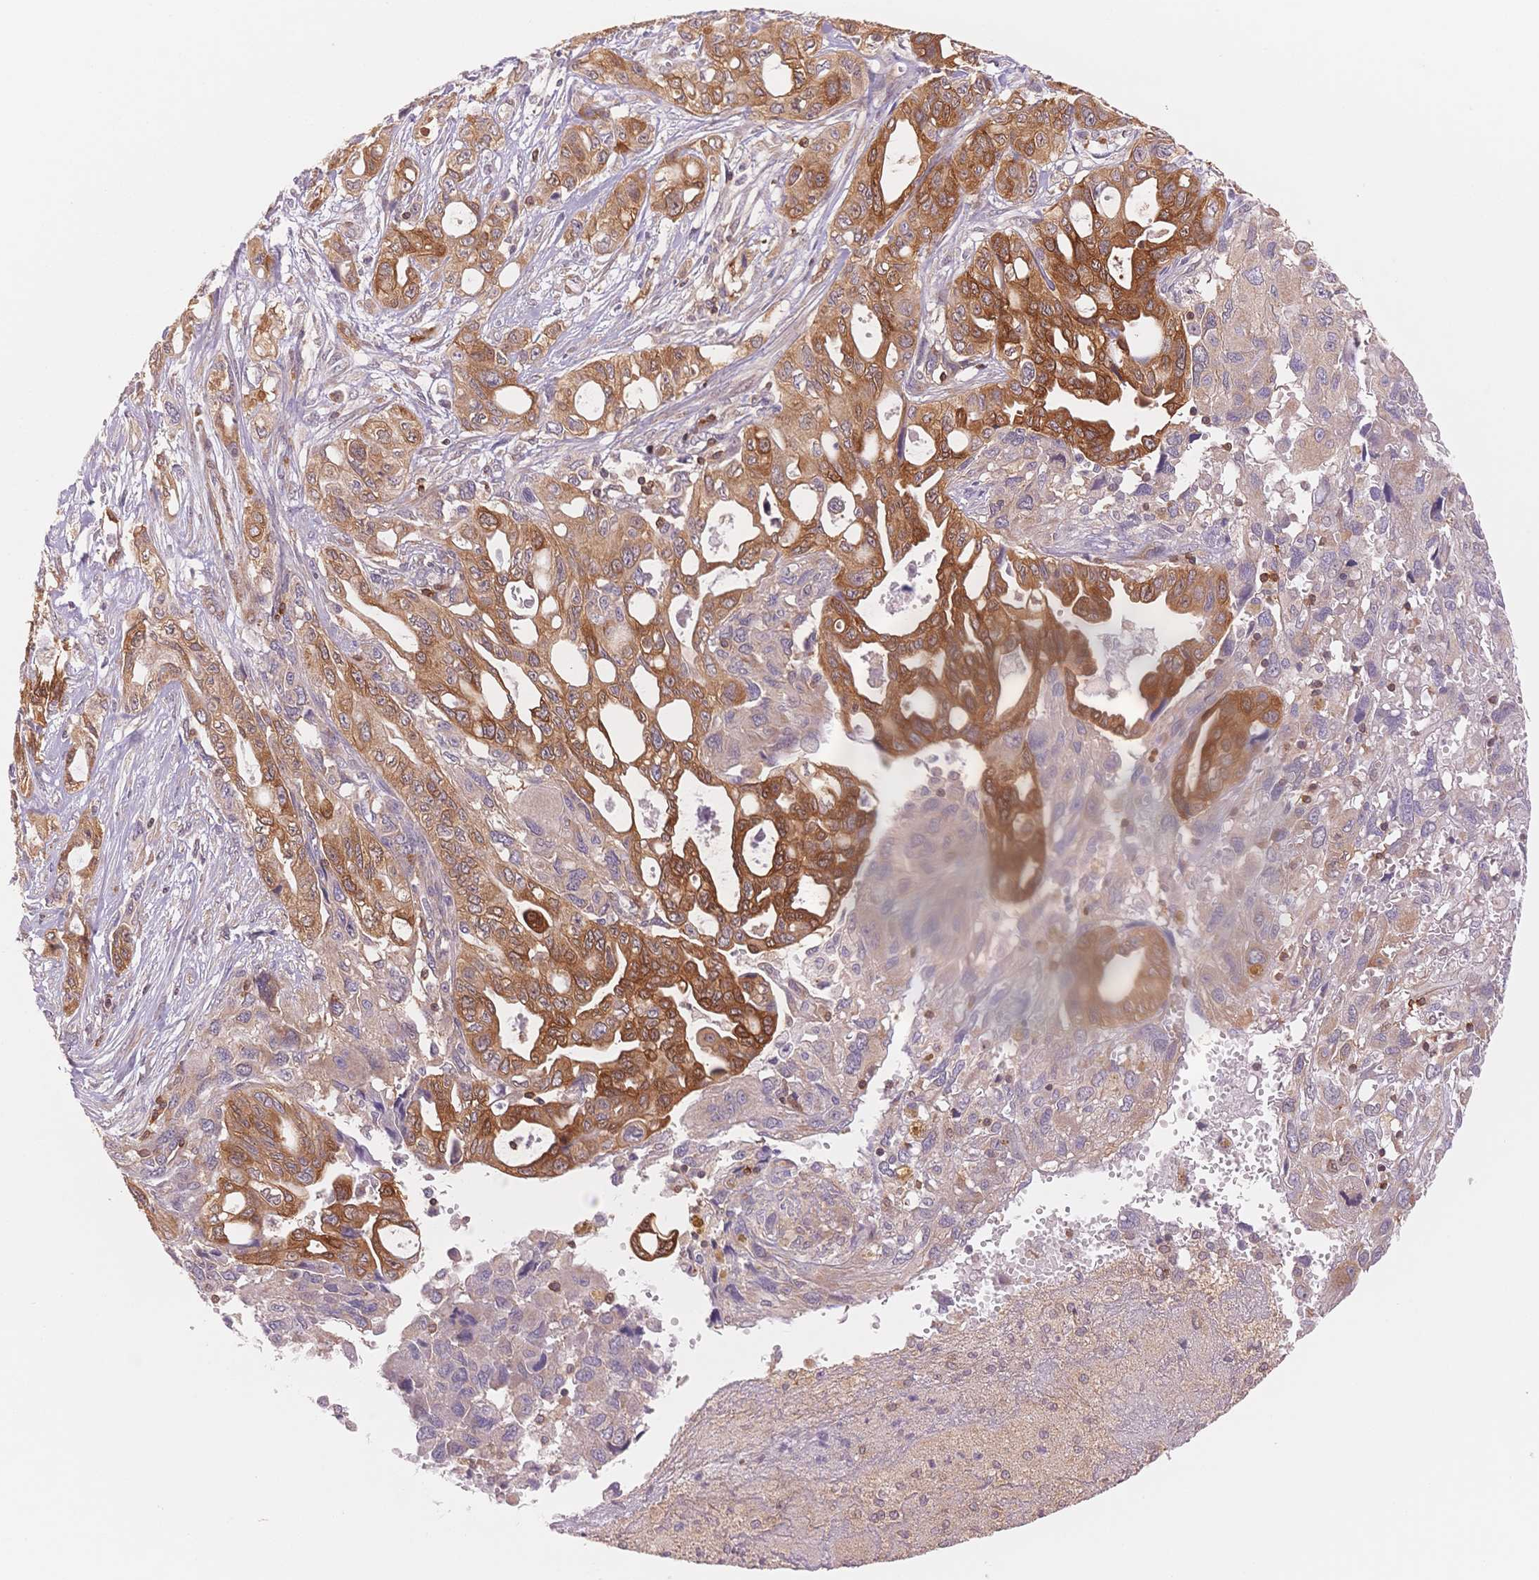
{"staining": {"intensity": "strong", "quantity": "25%-75%", "location": "cytoplasmic/membranous"}, "tissue": "pancreatic cancer", "cell_type": "Tumor cells", "image_type": "cancer", "snomed": [{"axis": "morphology", "description": "Adenocarcinoma, NOS"}, {"axis": "topography", "description": "Pancreas"}], "caption": "Tumor cells exhibit high levels of strong cytoplasmic/membranous expression in about 25%-75% of cells in pancreatic cancer (adenocarcinoma). (DAB (3,3'-diaminobenzidine) IHC, brown staining for protein, blue staining for nuclei).", "gene": "STK39", "patient": {"sex": "female", "age": 47}}